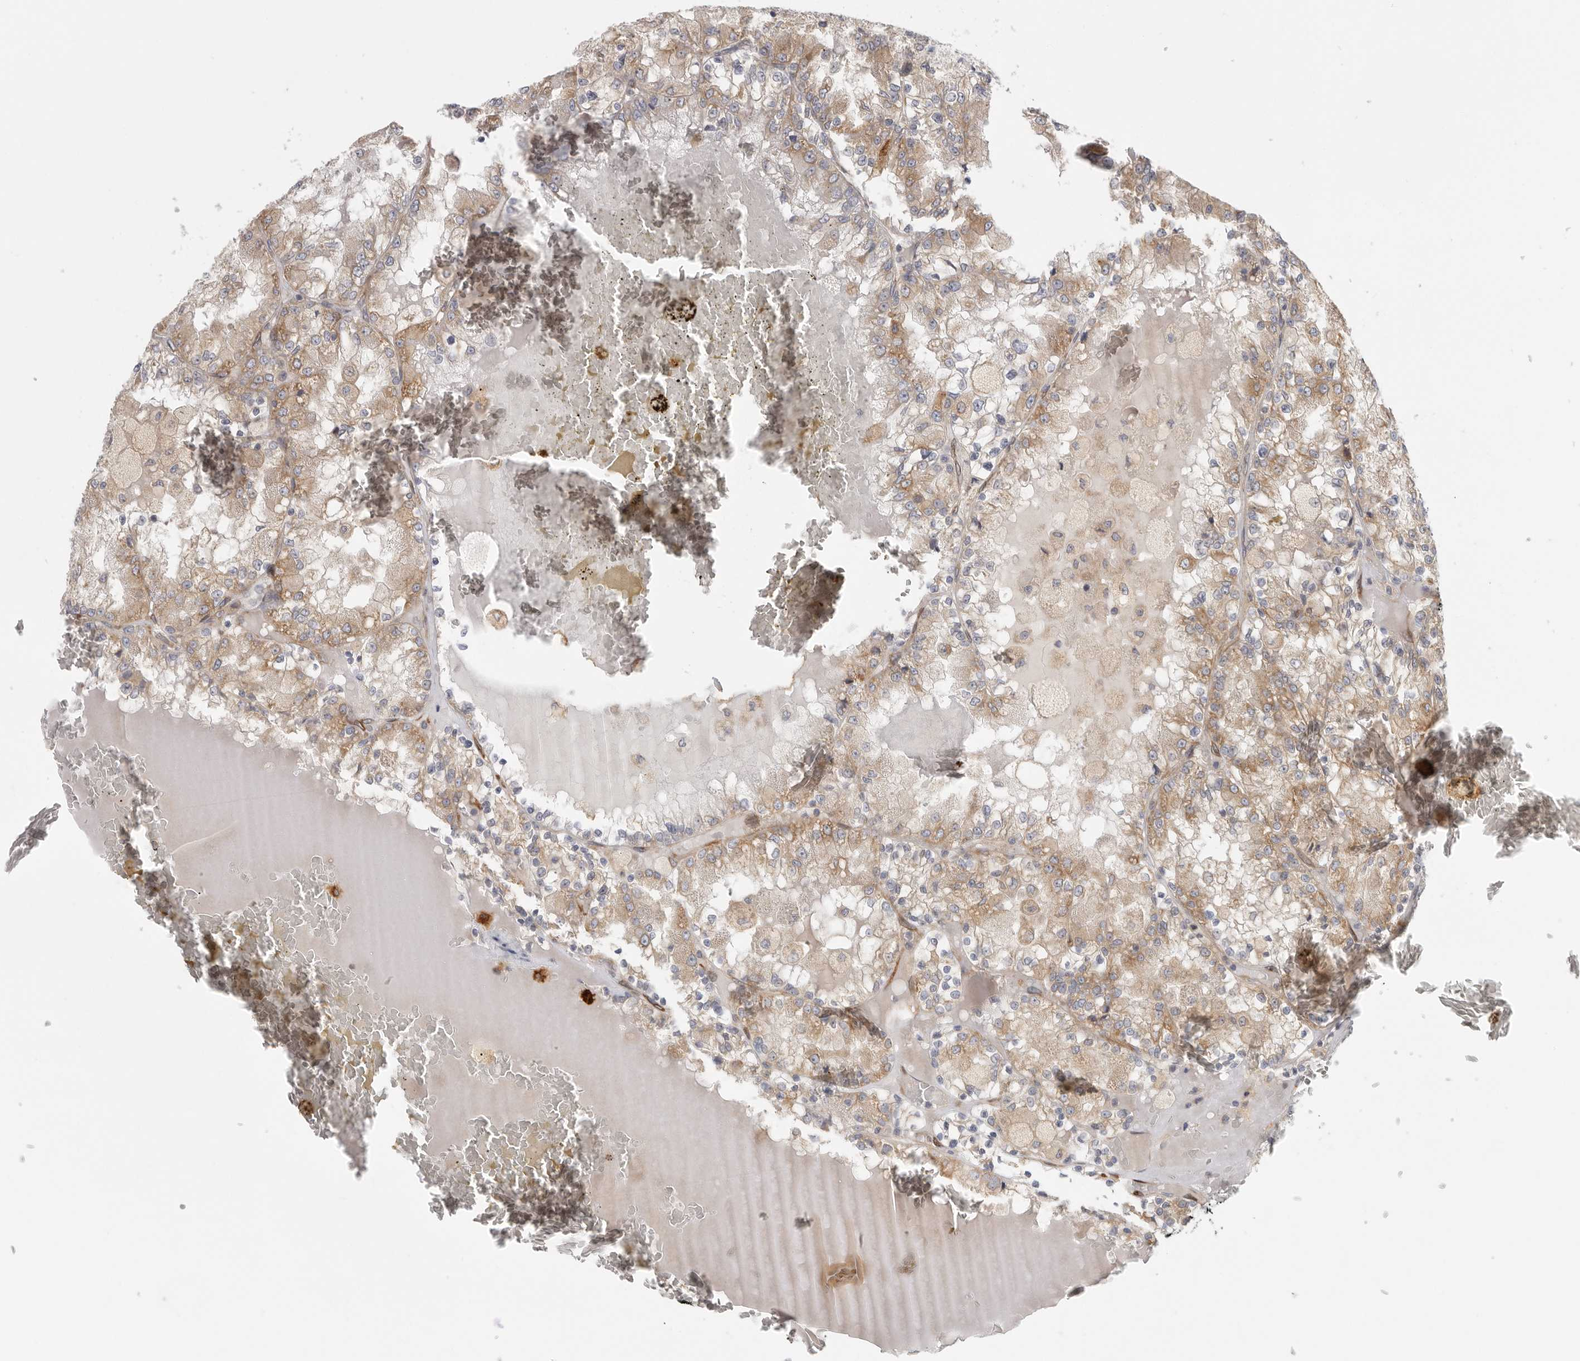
{"staining": {"intensity": "moderate", "quantity": ">75%", "location": "cytoplasmic/membranous"}, "tissue": "renal cancer", "cell_type": "Tumor cells", "image_type": "cancer", "snomed": [{"axis": "morphology", "description": "Adenocarcinoma, NOS"}, {"axis": "topography", "description": "Kidney"}], "caption": "There is medium levels of moderate cytoplasmic/membranous staining in tumor cells of adenocarcinoma (renal), as demonstrated by immunohistochemical staining (brown color).", "gene": "BCAP29", "patient": {"sex": "female", "age": 56}}